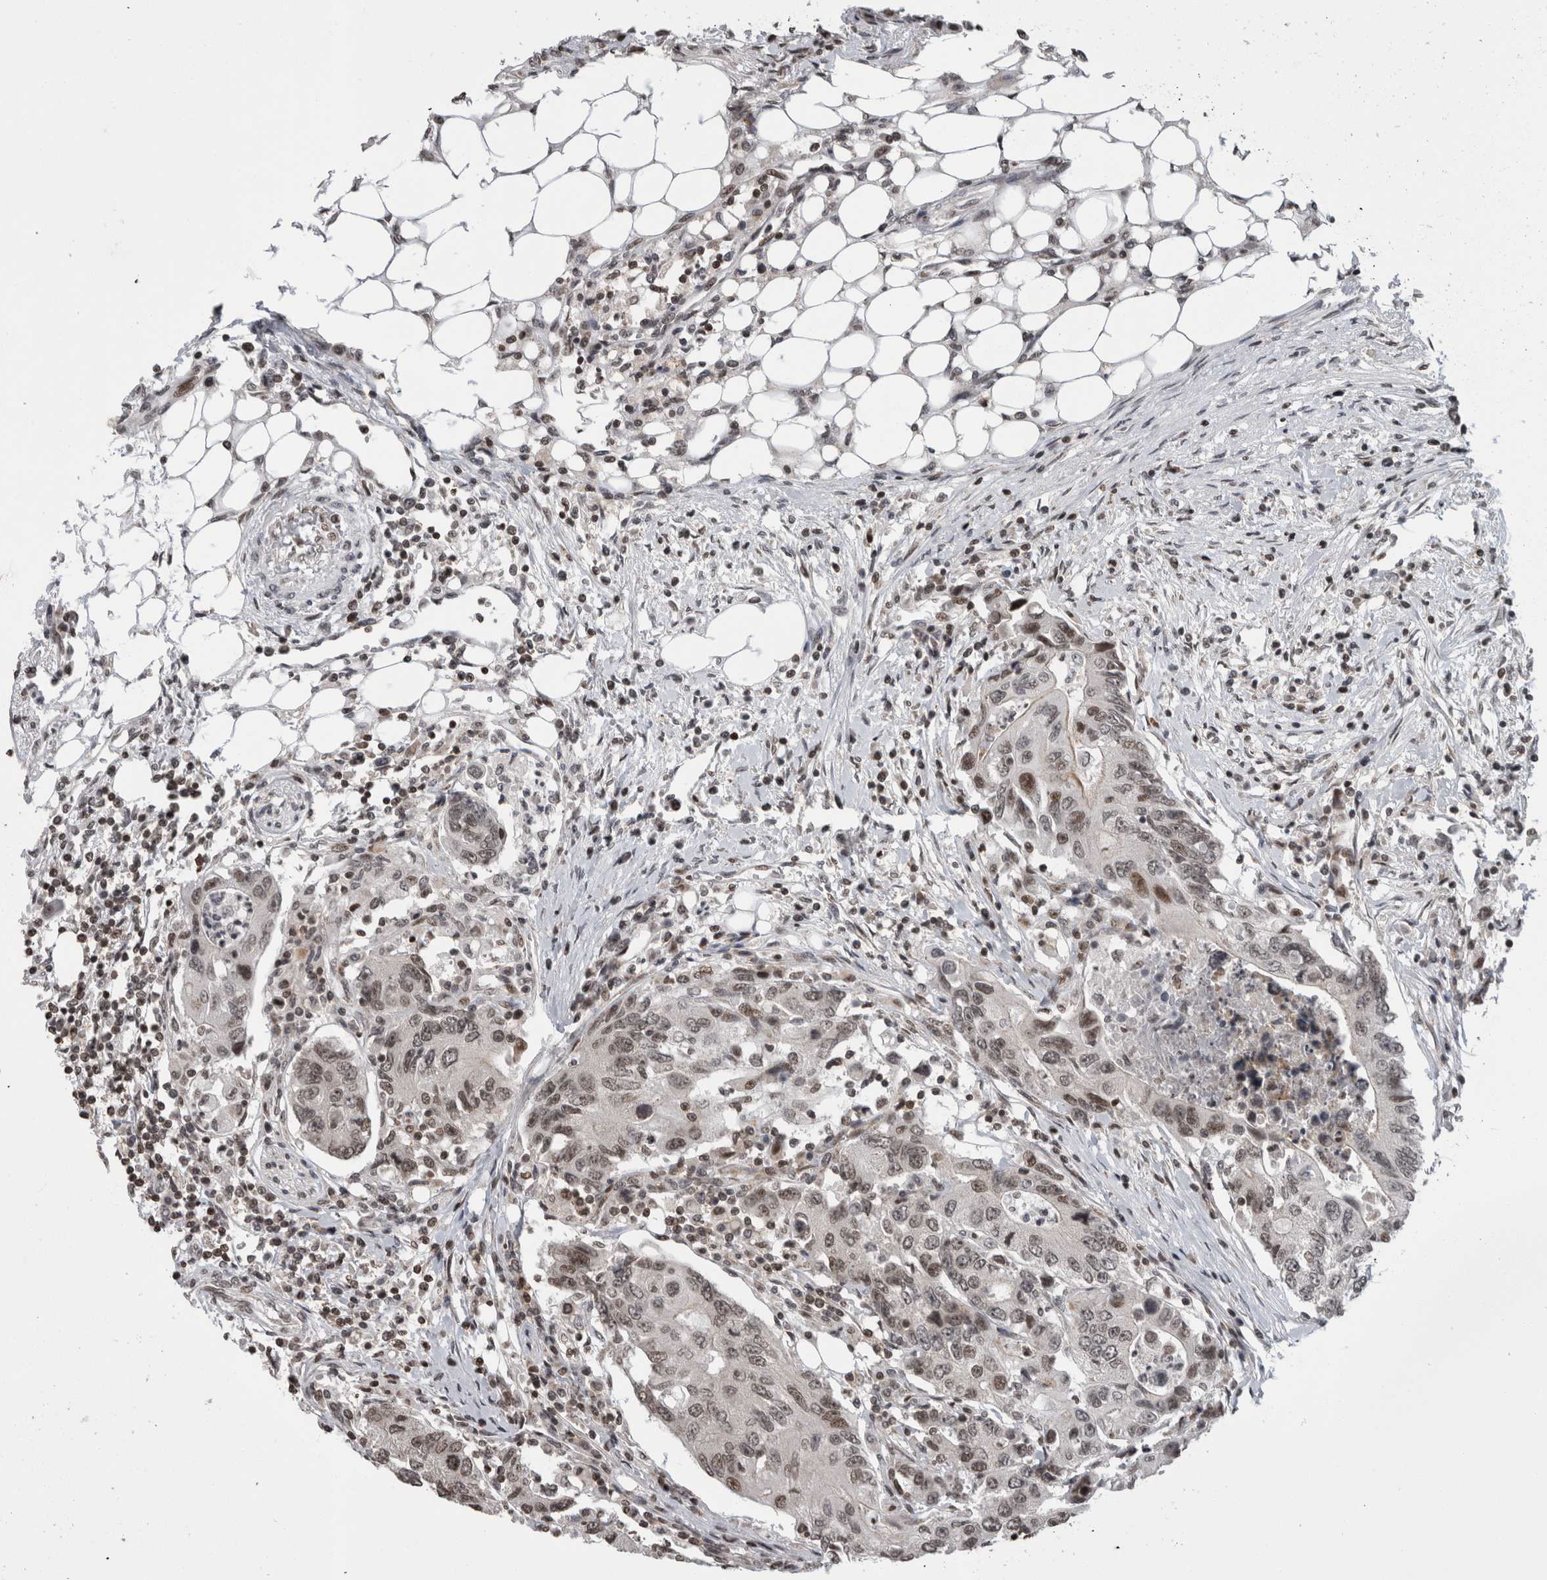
{"staining": {"intensity": "weak", "quantity": "25%-75%", "location": "nuclear"}, "tissue": "colorectal cancer", "cell_type": "Tumor cells", "image_type": "cancer", "snomed": [{"axis": "morphology", "description": "Adenocarcinoma, NOS"}, {"axis": "topography", "description": "Colon"}], "caption": "Tumor cells show low levels of weak nuclear staining in about 25%-75% of cells in human colorectal cancer.", "gene": "ZBTB11", "patient": {"sex": "female", "age": 77}}